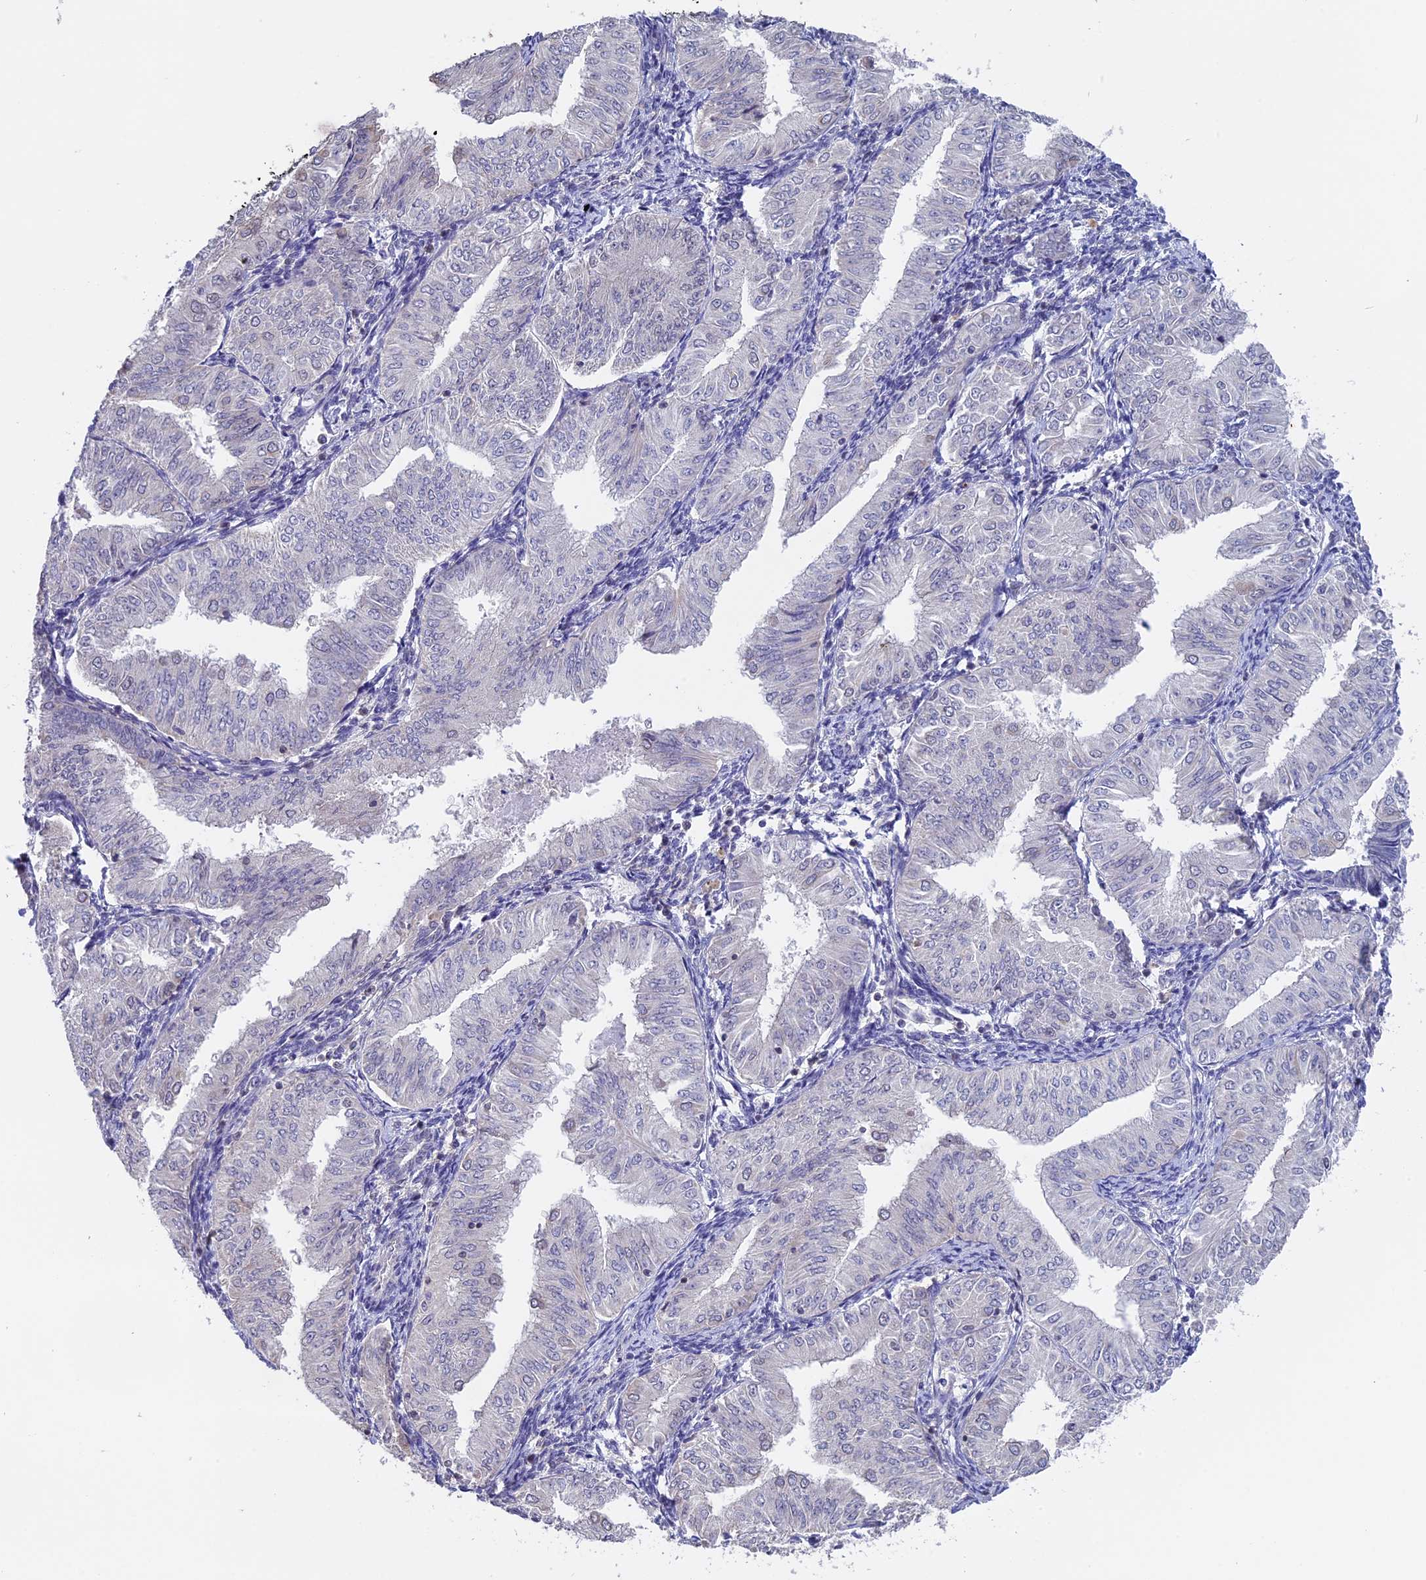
{"staining": {"intensity": "negative", "quantity": "none", "location": "none"}, "tissue": "endometrial cancer", "cell_type": "Tumor cells", "image_type": "cancer", "snomed": [{"axis": "morphology", "description": "Normal tissue, NOS"}, {"axis": "morphology", "description": "Adenocarcinoma, NOS"}, {"axis": "topography", "description": "Endometrium"}], "caption": "This is a photomicrograph of immunohistochemistry staining of endometrial cancer (adenocarcinoma), which shows no expression in tumor cells. The staining is performed using DAB (3,3'-diaminobenzidine) brown chromogen with nuclei counter-stained in using hematoxylin.", "gene": "RFC5", "patient": {"sex": "female", "age": 53}}